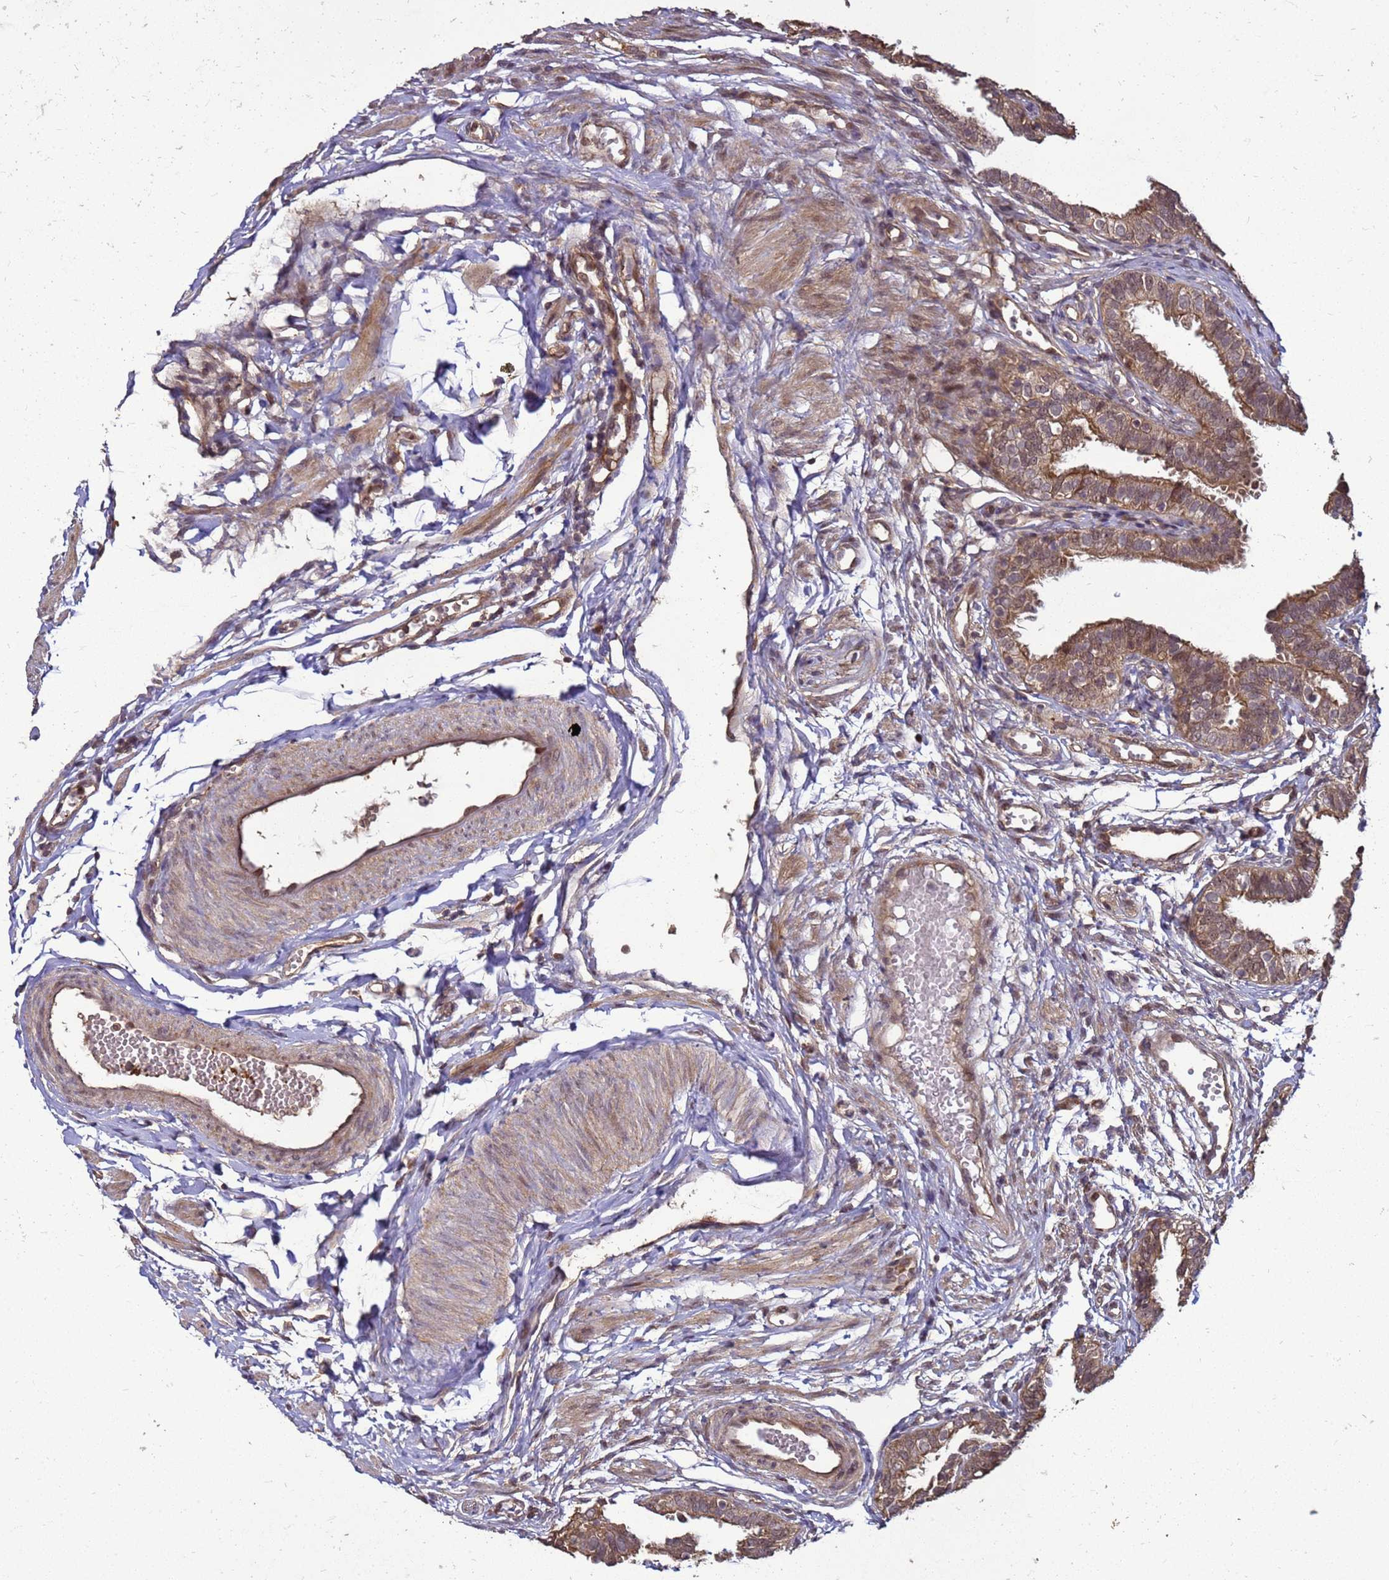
{"staining": {"intensity": "moderate", "quantity": ">75%", "location": "cytoplasmic/membranous,nuclear"}, "tissue": "fallopian tube", "cell_type": "Glandular cells", "image_type": "normal", "snomed": [{"axis": "morphology", "description": "Normal tissue, NOS"}, {"axis": "topography", "description": "Fallopian tube"}], "caption": "Immunohistochemical staining of unremarkable human fallopian tube demonstrates medium levels of moderate cytoplasmic/membranous,nuclear expression in approximately >75% of glandular cells.", "gene": "CRBN", "patient": {"sex": "female", "age": 35}}